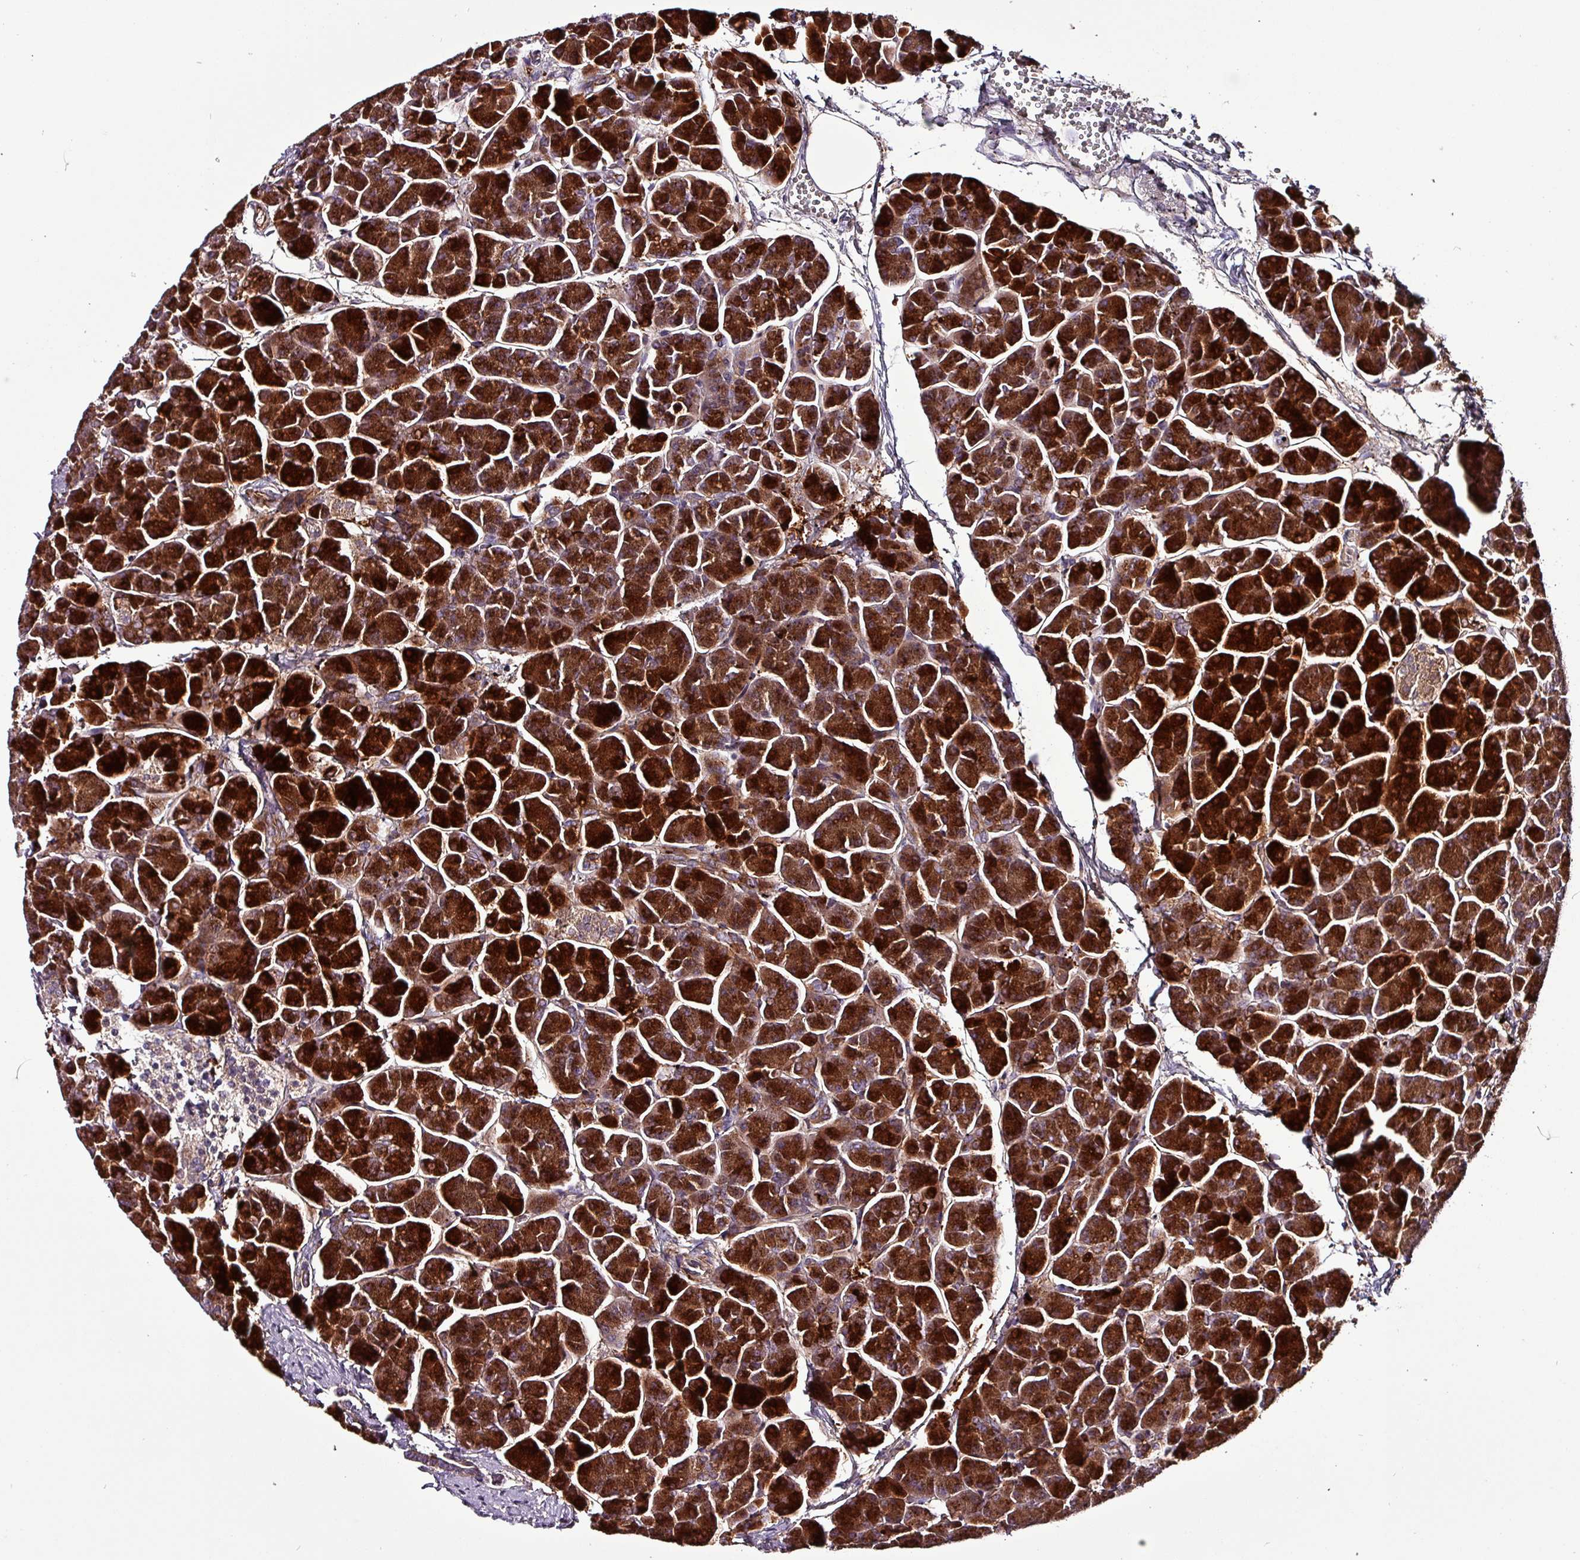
{"staining": {"intensity": "strong", "quantity": ">75%", "location": "cytoplasmic/membranous,nuclear"}, "tissue": "pancreas", "cell_type": "Exocrine glandular cells", "image_type": "normal", "snomed": [{"axis": "morphology", "description": "Normal tissue, NOS"}, {"axis": "topography", "description": "Pancreas"}, {"axis": "topography", "description": "Peripheral nerve tissue"}], "caption": "DAB immunohistochemical staining of unremarkable human pancreas exhibits strong cytoplasmic/membranous,nuclear protein expression in approximately >75% of exocrine glandular cells. (Stains: DAB (3,3'-diaminobenzidine) in brown, nuclei in blue, Microscopy: brightfield microscopy at high magnification).", "gene": "GRAPL", "patient": {"sex": "male", "age": 54}}